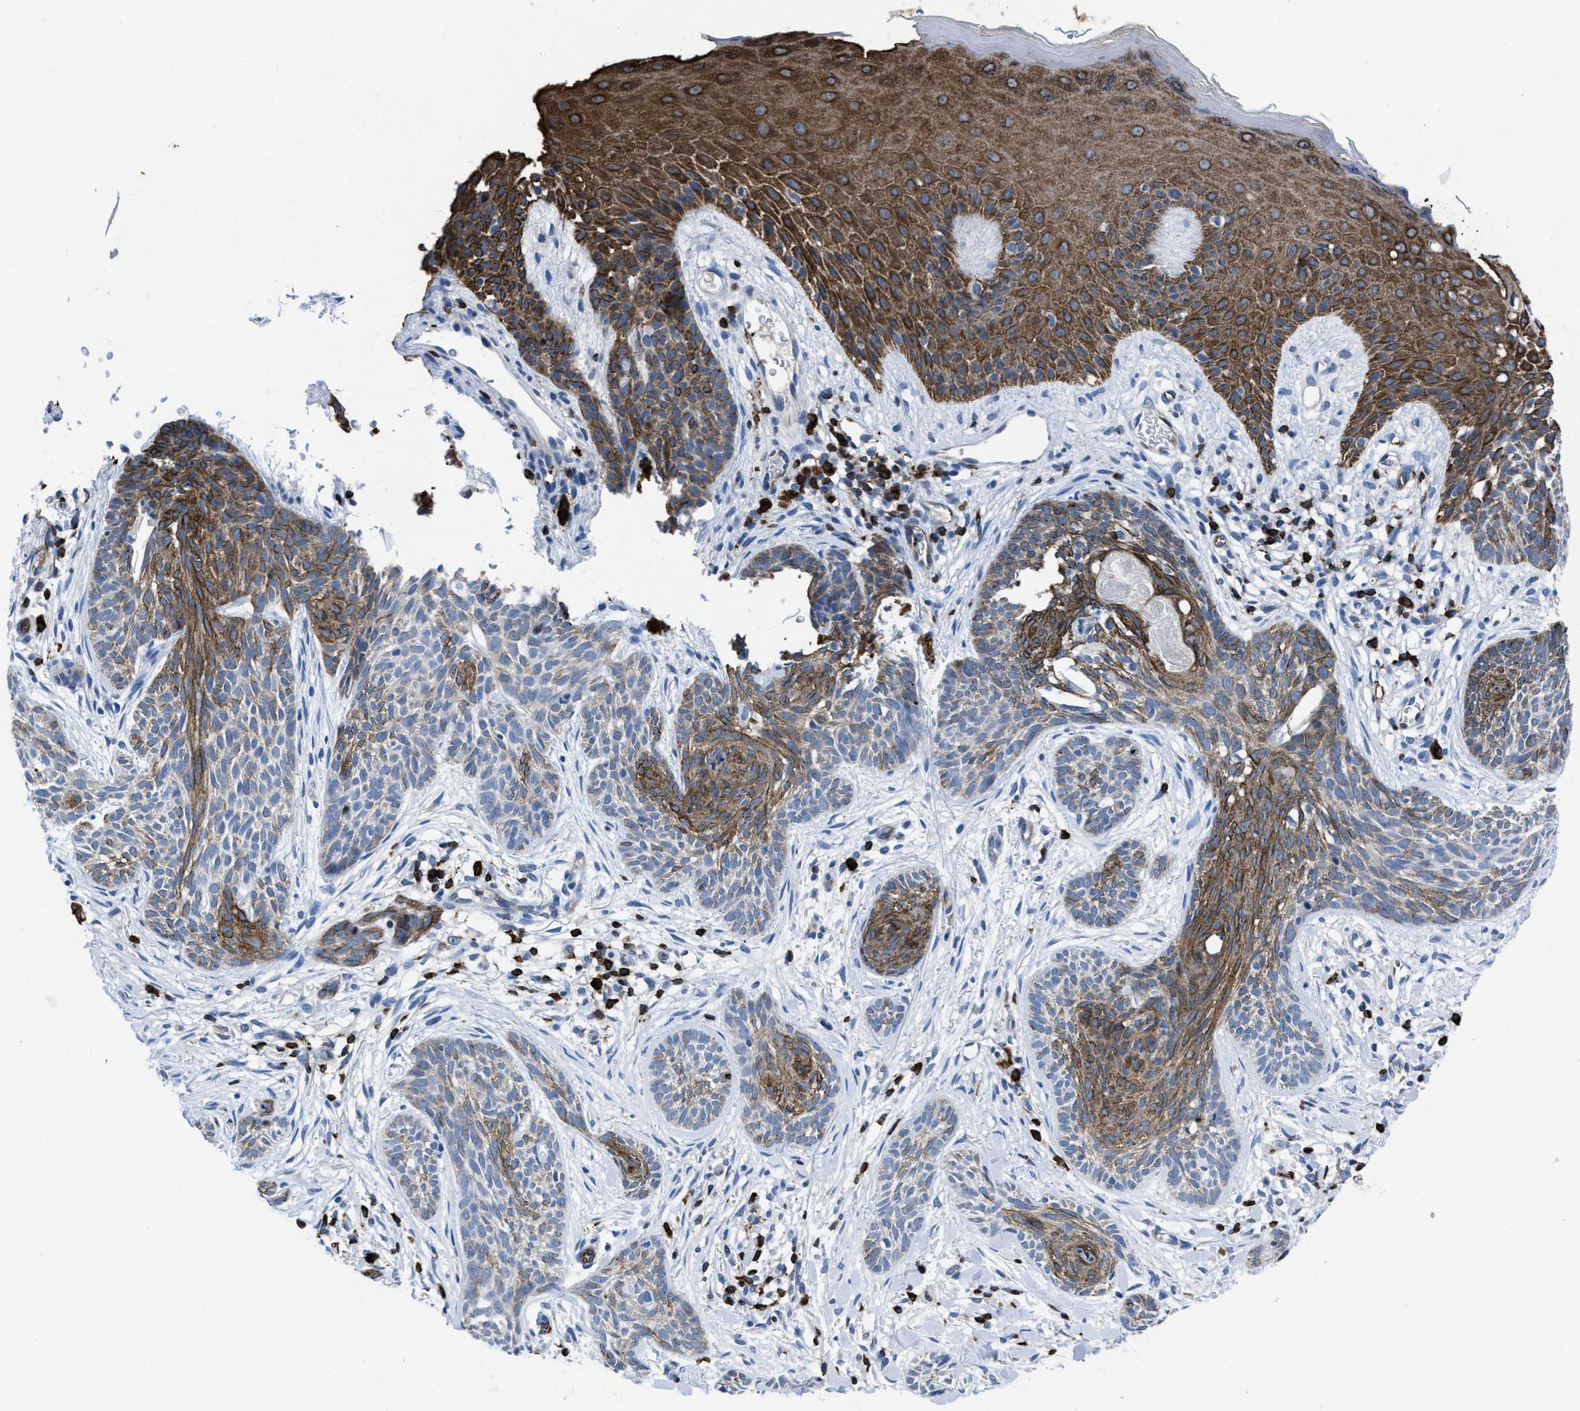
{"staining": {"intensity": "moderate", "quantity": "25%-75%", "location": "cytoplasmic/membranous"}, "tissue": "skin cancer", "cell_type": "Tumor cells", "image_type": "cancer", "snomed": [{"axis": "morphology", "description": "Basal cell carcinoma"}, {"axis": "topography", "description": "Skin"}], "caption": "A micrograph of skin cancer stained for a protein shows moderate cytoplasmic/membranous brown staining in tumor cells.", "gene": "ITGA3", "patient": {"sex": "female", "age": 59}}